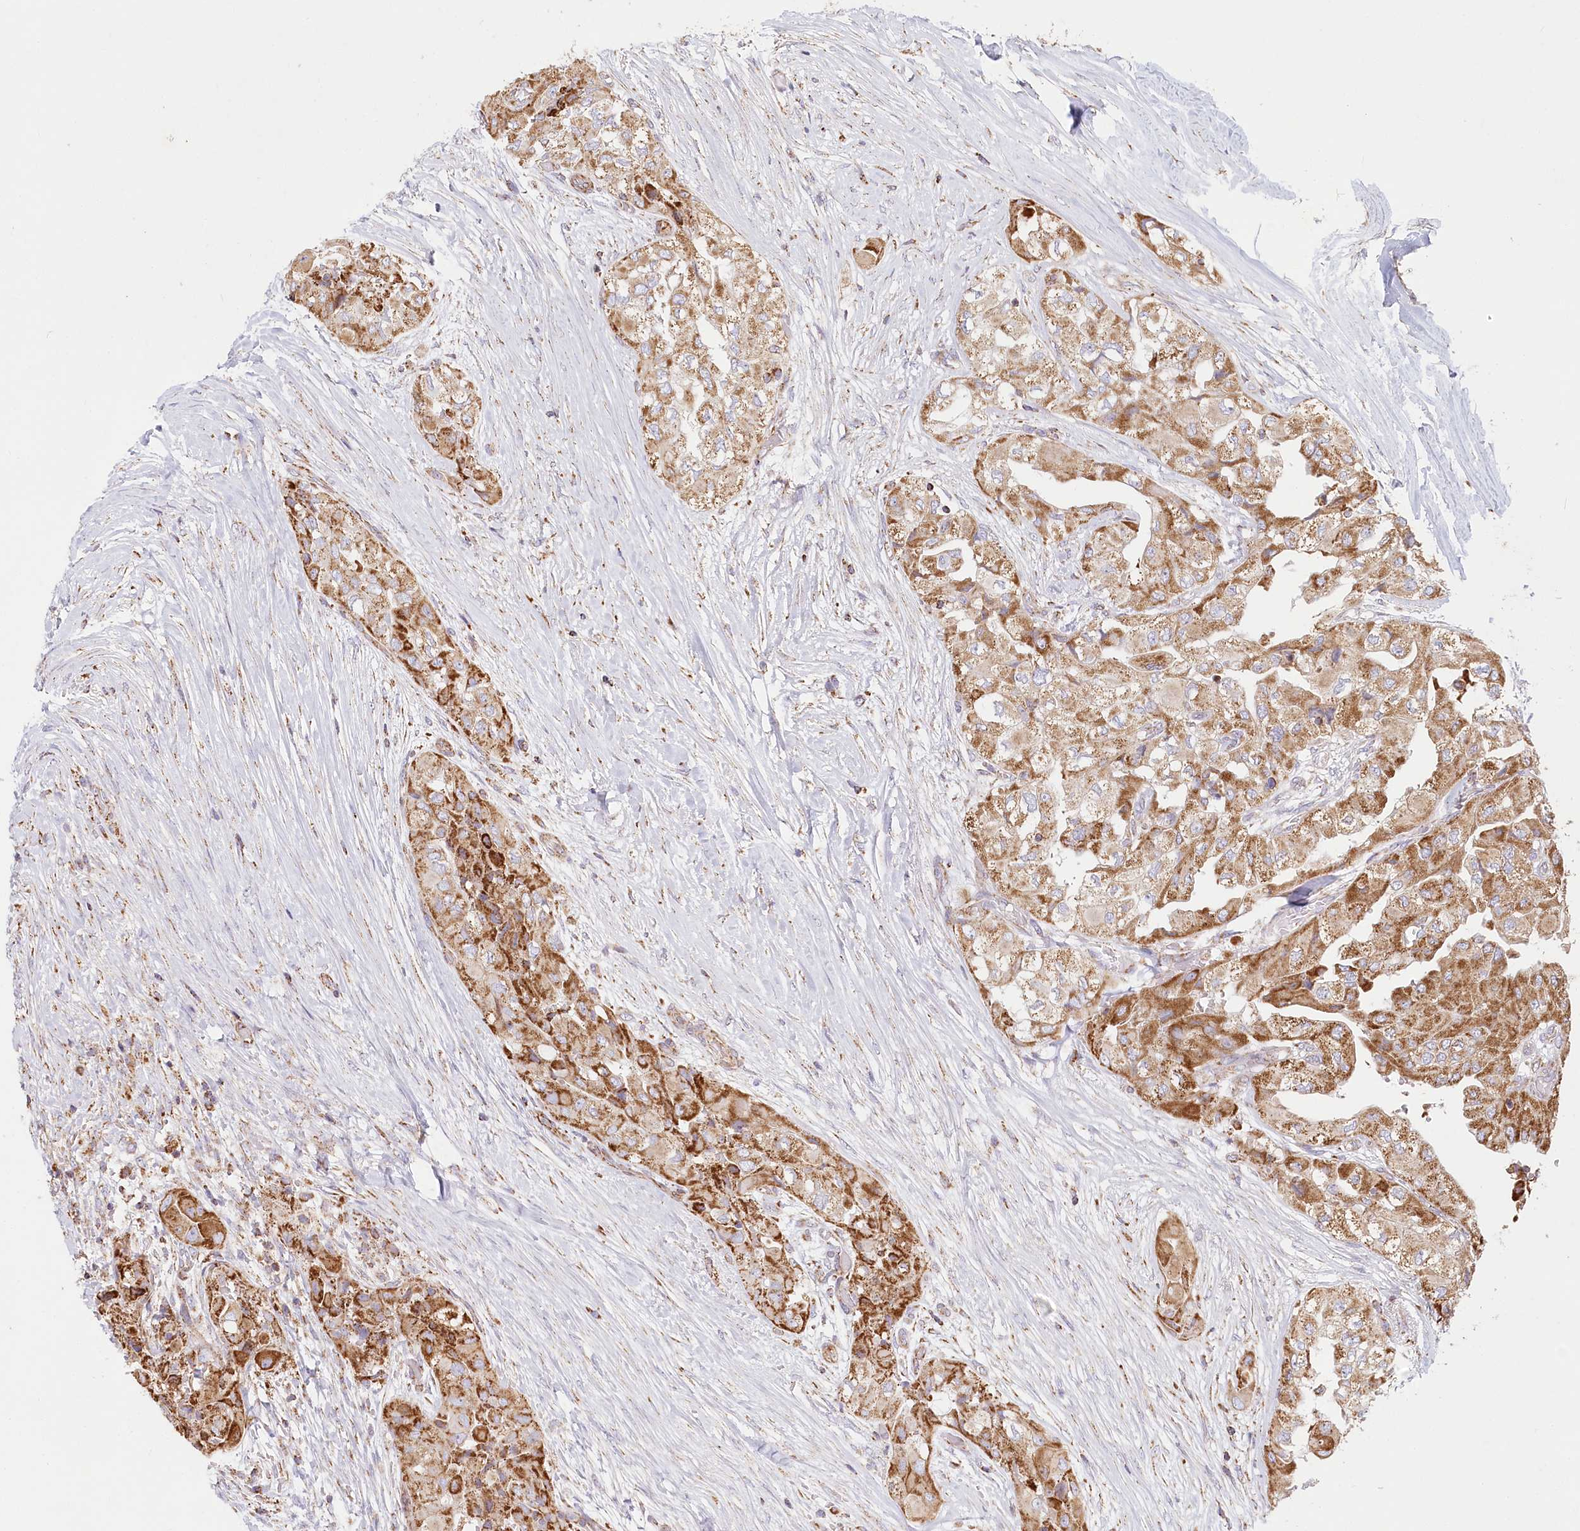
{"staining": {"intensity": "strong", "quantity": "25%-75%", "location": "cytoplasmic/membranous"}, "tissue": "thyroid cancer", "cell_type": "Tumor cells", "image_type": "cancer", "snomed": [{"axis": "morphology", "description": "Papillary adenocarcinoma, NOS"}, {"axis": "topography", "description": "Thyroid gland"}], "caption": "Immunohistochemical staining of human papillary adenocarcinoma (thyroid) exhibits high levels of strong cytoplasmic/membranous expression in approximately 25%-75% of tumor cells.", "gene": "UMPS", "patient": {"sex": "female", "age": 59}}